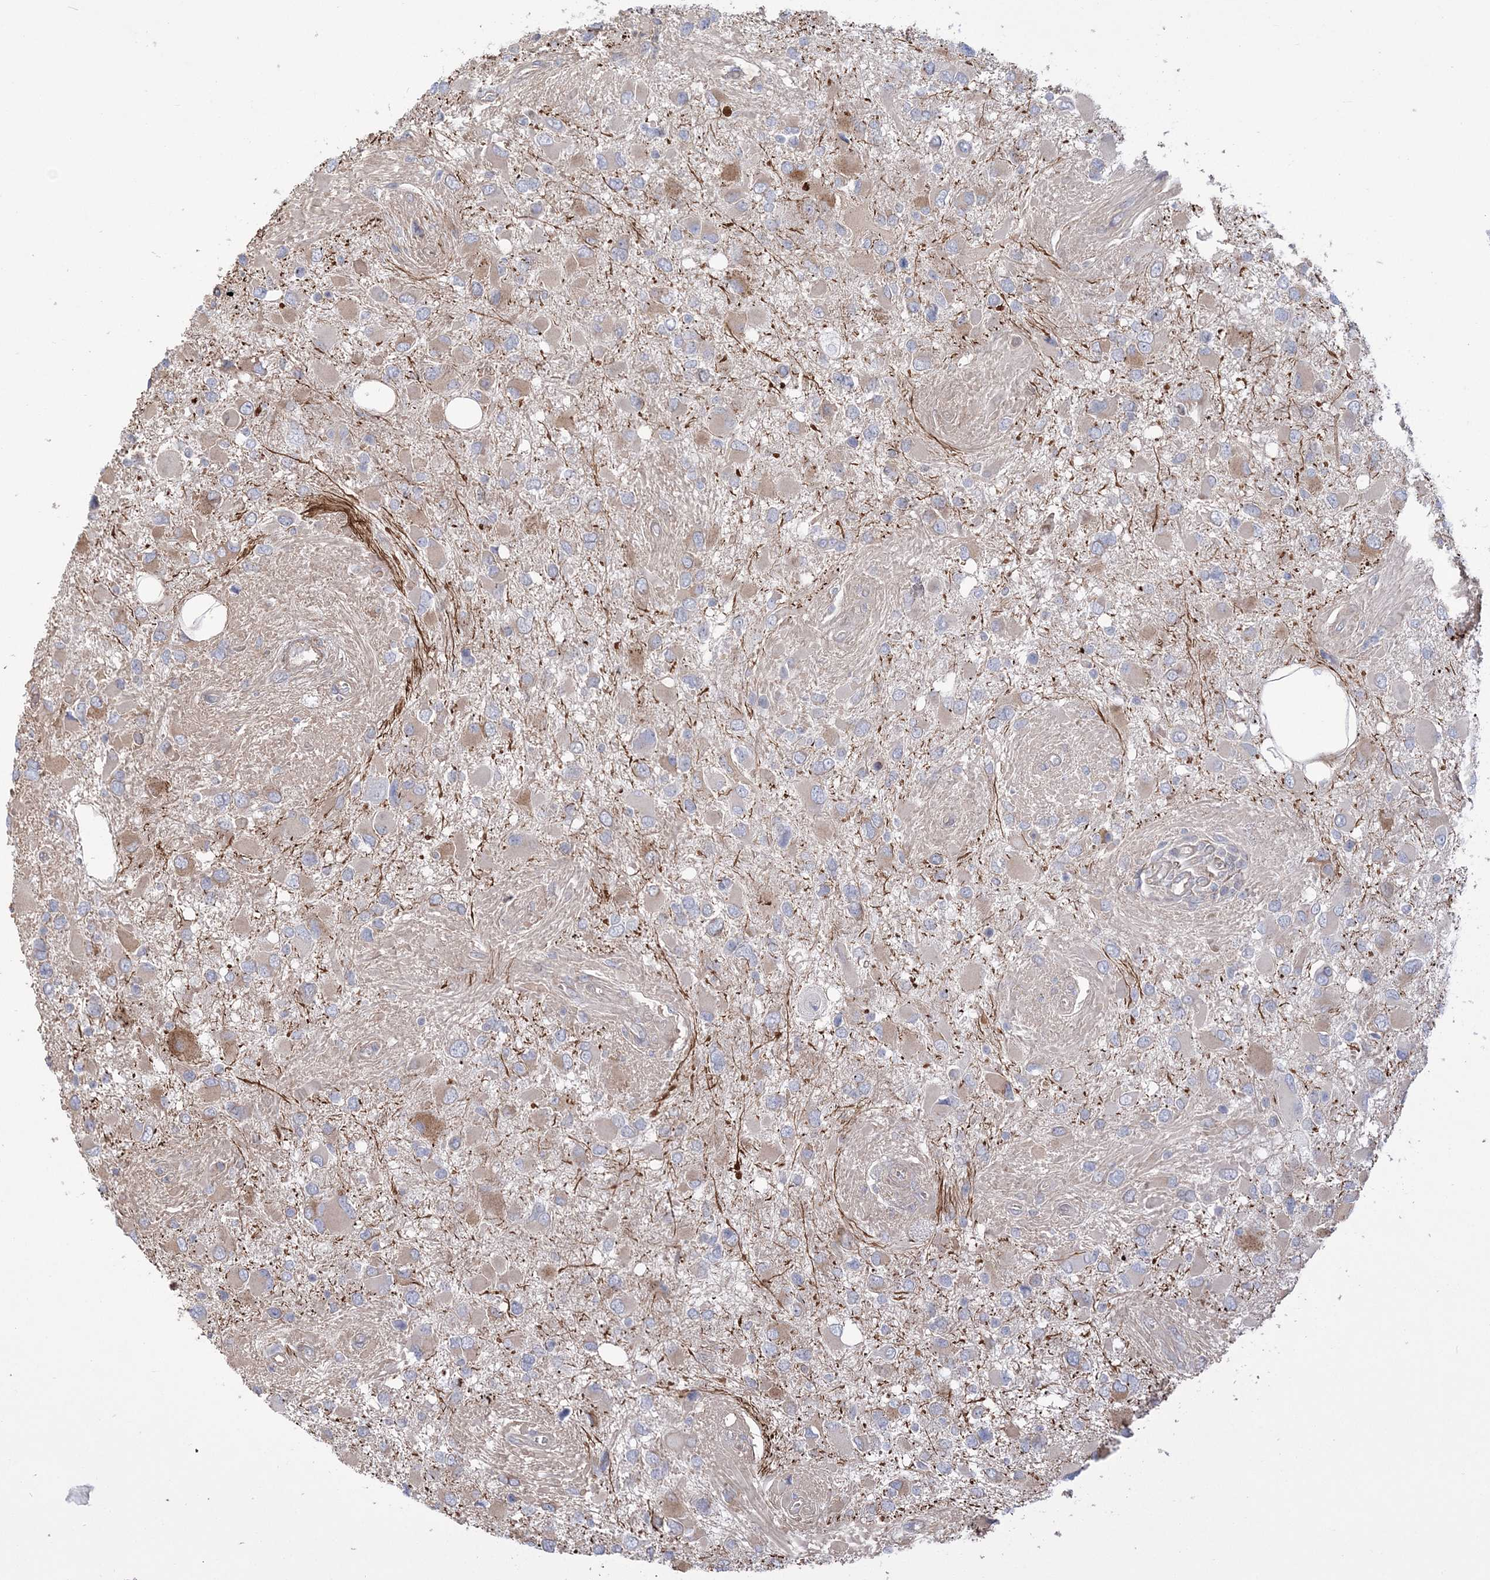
{"staining": {"intensity": "negative", "quantity": "none", "location": "none"}, "tissue": "glioma", "cell_type": "Tumor cells", "image_type": "cancer", "snomed": [{"axis": "morphology", "description": "Glioma, malignant, High grade"}, {"axis": "topography", "description": "Brain"}], "caption": "High magnification brightfield microscopy of glioma stained with DAB (3,3'-diaminobenzidine) (brown) and counterstained with hematoxylin (blue): tumor cells show no significant staining.", "gene": "ZNF821", "patient": {"sex": "male", "age": 53}}